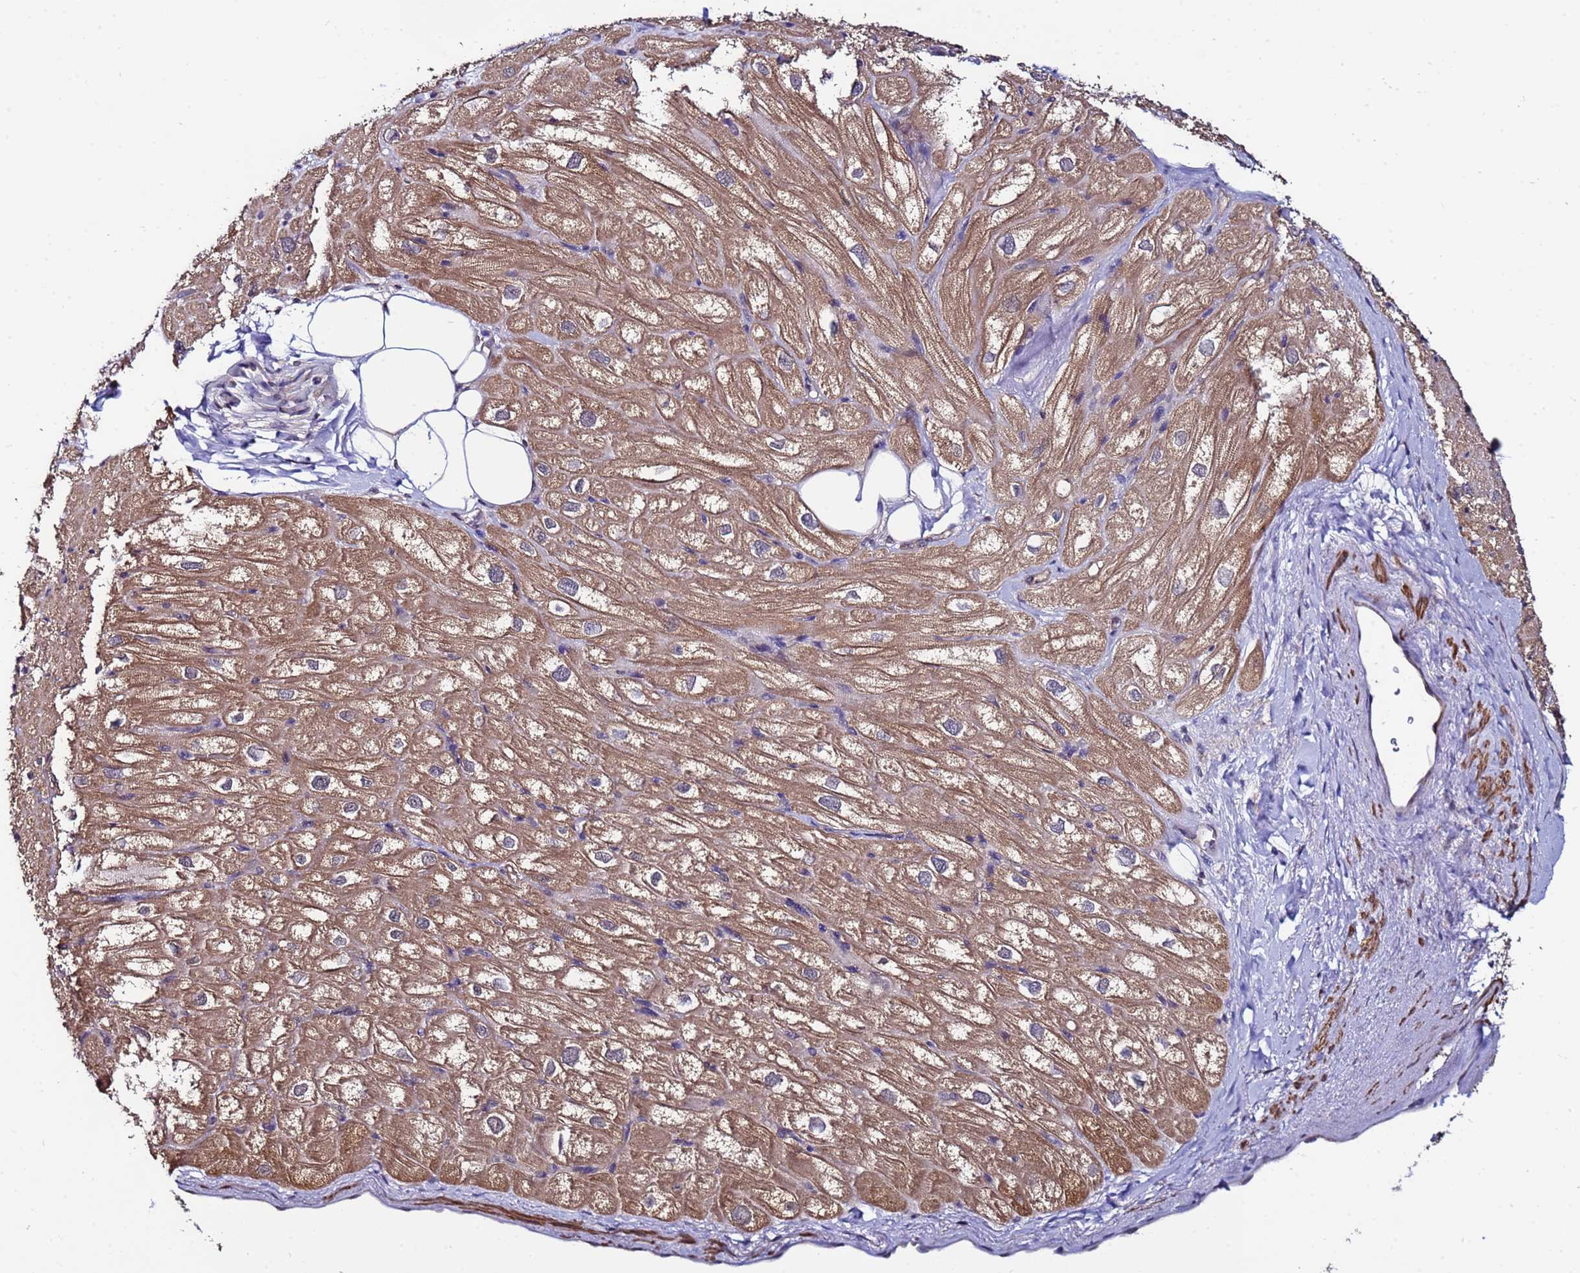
{"staining": {"intensity": "moderate", "quantity": ">75%", "location": "cytoplasmic/membranous"}, "tissue": "heart muscle", "cell_type": "Cardiomyocytes", "image_type": "normal", "snomed": [{"axis": "morphology", "description": "Normal tissue, NOS"}, {"axis": "topography", "description": "Heart"}], "caption": "Protein staining of benign heart muscle demonstrates moderate cytoplasmic/membranous expression in about >75% of cardiomyocytes. (Brightfield microscopy of DAB IHC at high magnification).", "gene": "NAXE", "patient": {"sex": "male", "age": 50}}